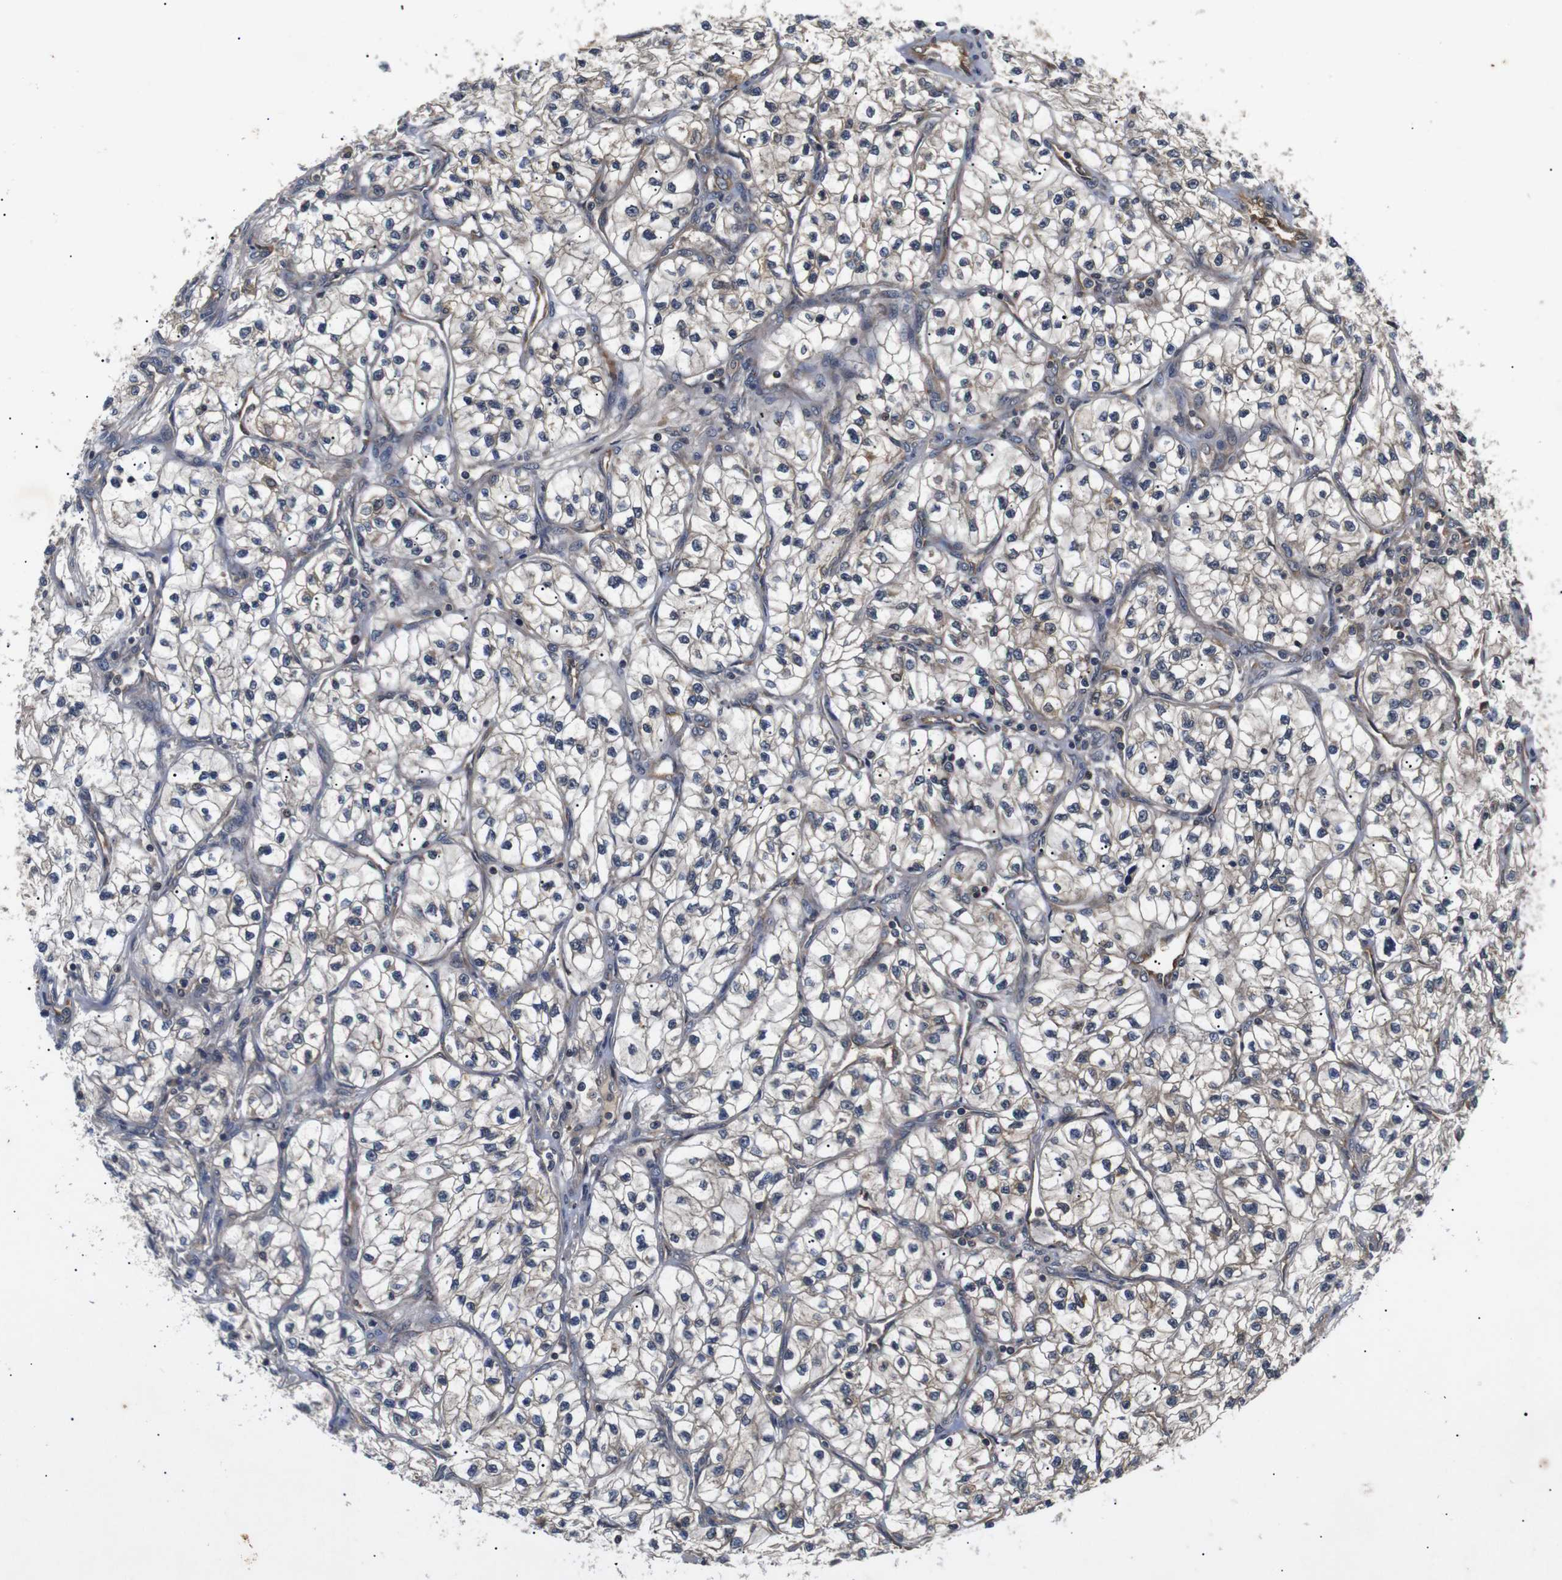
{"staining": {"intensity": "weak", "quantity": ">75%", "location": "cytoplasmic/membranous"}, "tissue": "renal cancer", "cell_type": "Tumor cells", "image_type": "cancer", "snomed": [{"axis": "morphology", "description": "Adenocarcinoma, NOS"}, {"axis": "topography", "description": "Kidney"}], "caption": "Renal cancer stained with DAB immunohistochemistry exhibits low levels of weak cytoplasmic/membranous expression in about >75% of tumor cells.", "gene": "RIPK1", "patient": {"sex": "female", "age": 57}}